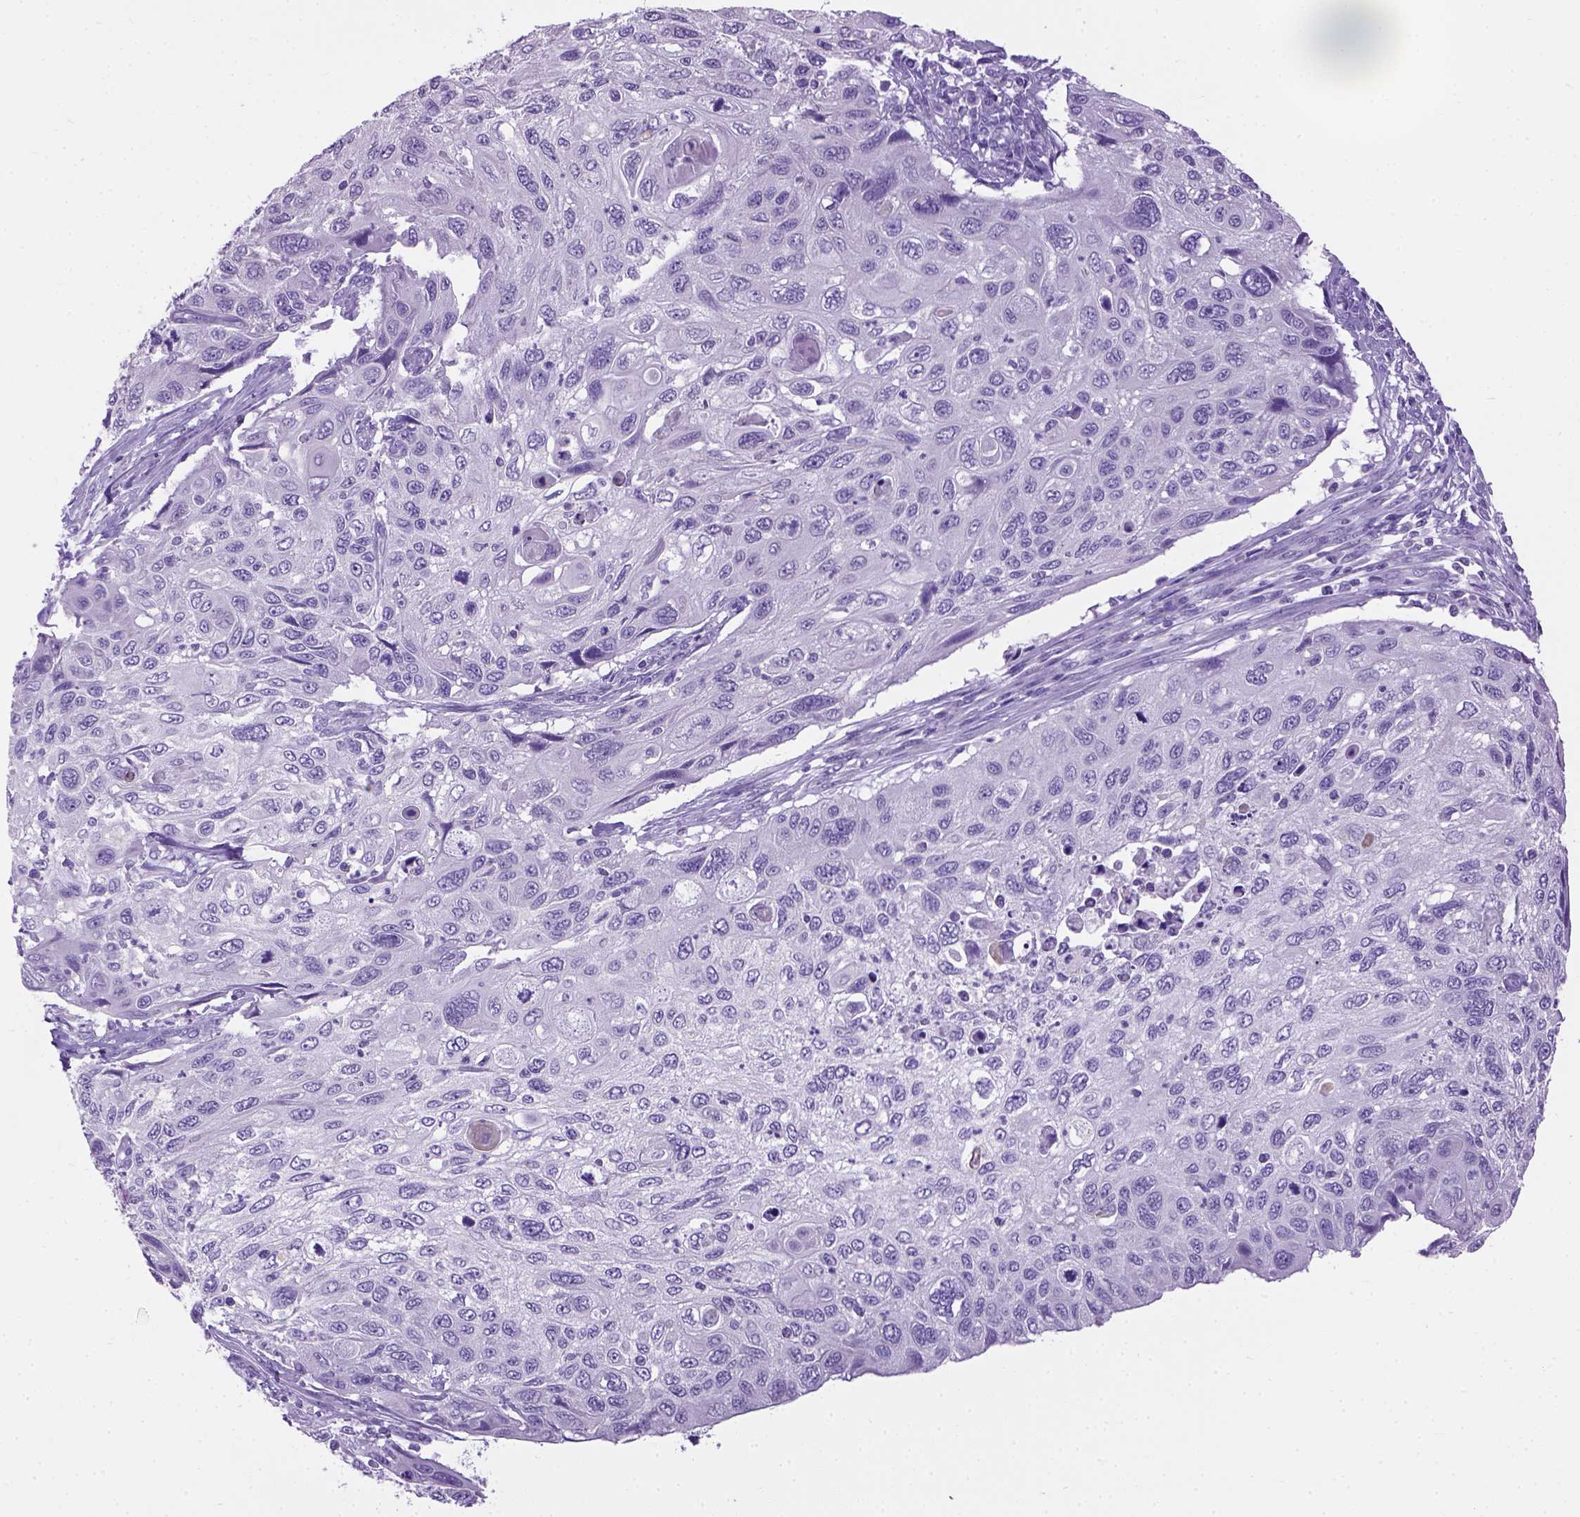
{"staining": {"intensity": "negative", "quantity": "none", "location": "none"}, "tissue": "cervical cancer", "cell_type": "Tumor cells", "image_type": "cancer", "snomed": [{"axis": "morphology", "description": "Squamous cell carcinoma, NOS"}, {"axis": "topography", "description": "Cervix"}], "caption": "A micrograph of cervical squamous cell carcinoma stained for a protein displays no brown staining in tumor cells. (Immunohistochemistry, brightfield microscopy, high magnification).", "gene": "CYP24A1", "patient": {"sex": "female", "age": 70}}